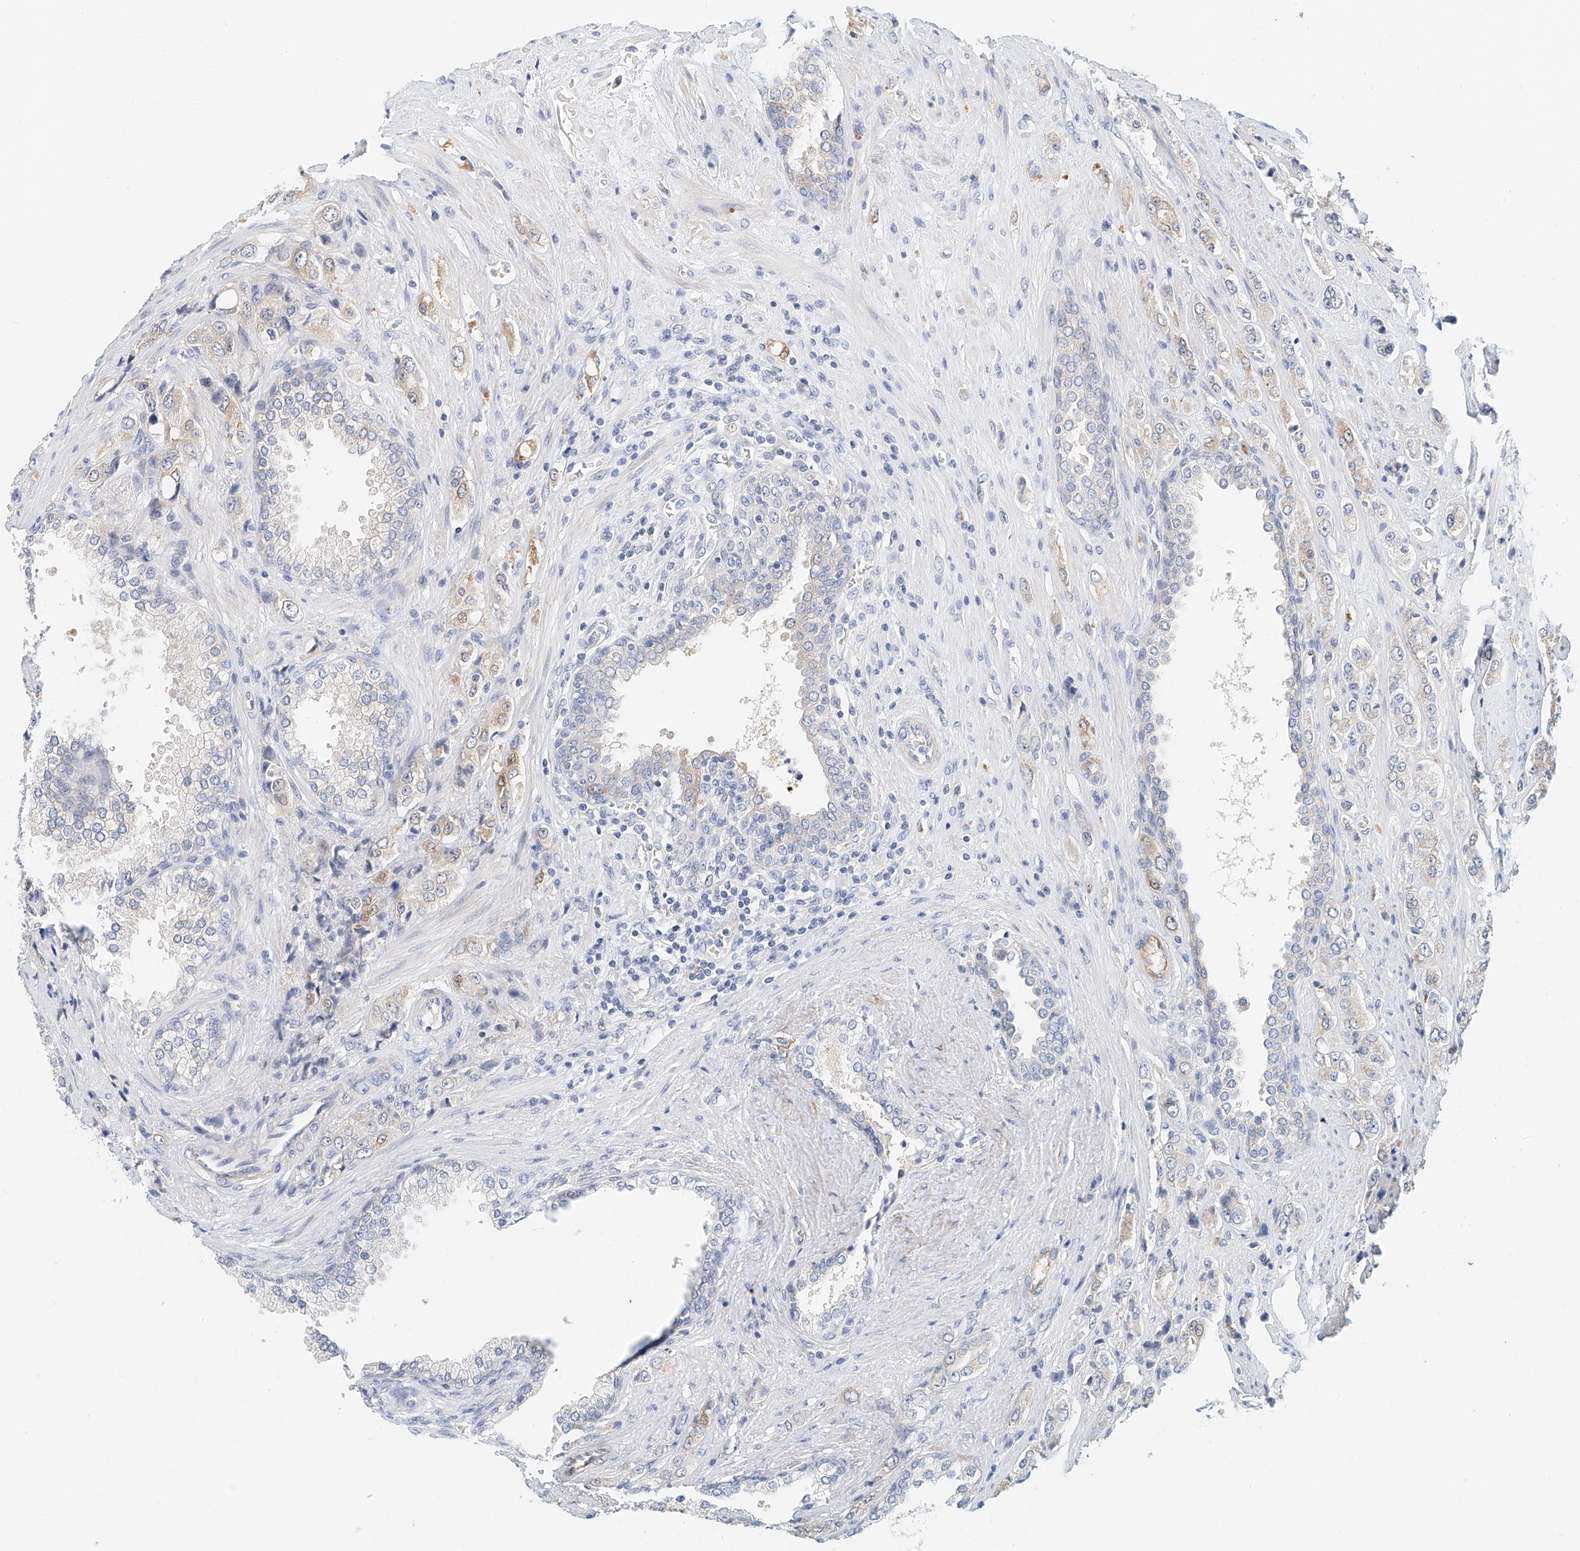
{"staining": {"intensity": "negative", "quantity": "none", "location": "none"}, "tissue": "prostate cancer", "cell_type": "Tumor cells", "image_type": "cancer", "snomed": [{"axis": "morphology", "description": "Adenocarcinoma, High grade"}, {"axis": "topography", "description": "Prostate"}], "caption": "Immunohistochemistry (IHC) micrograph of human prostate cancer (adenocarcinoma (high-grade)) stained for a protein (brown), which reveals no expression in tumor cells.", "gene": "ARHGAP28", "patient": {"sex": "male", "age": 61}}